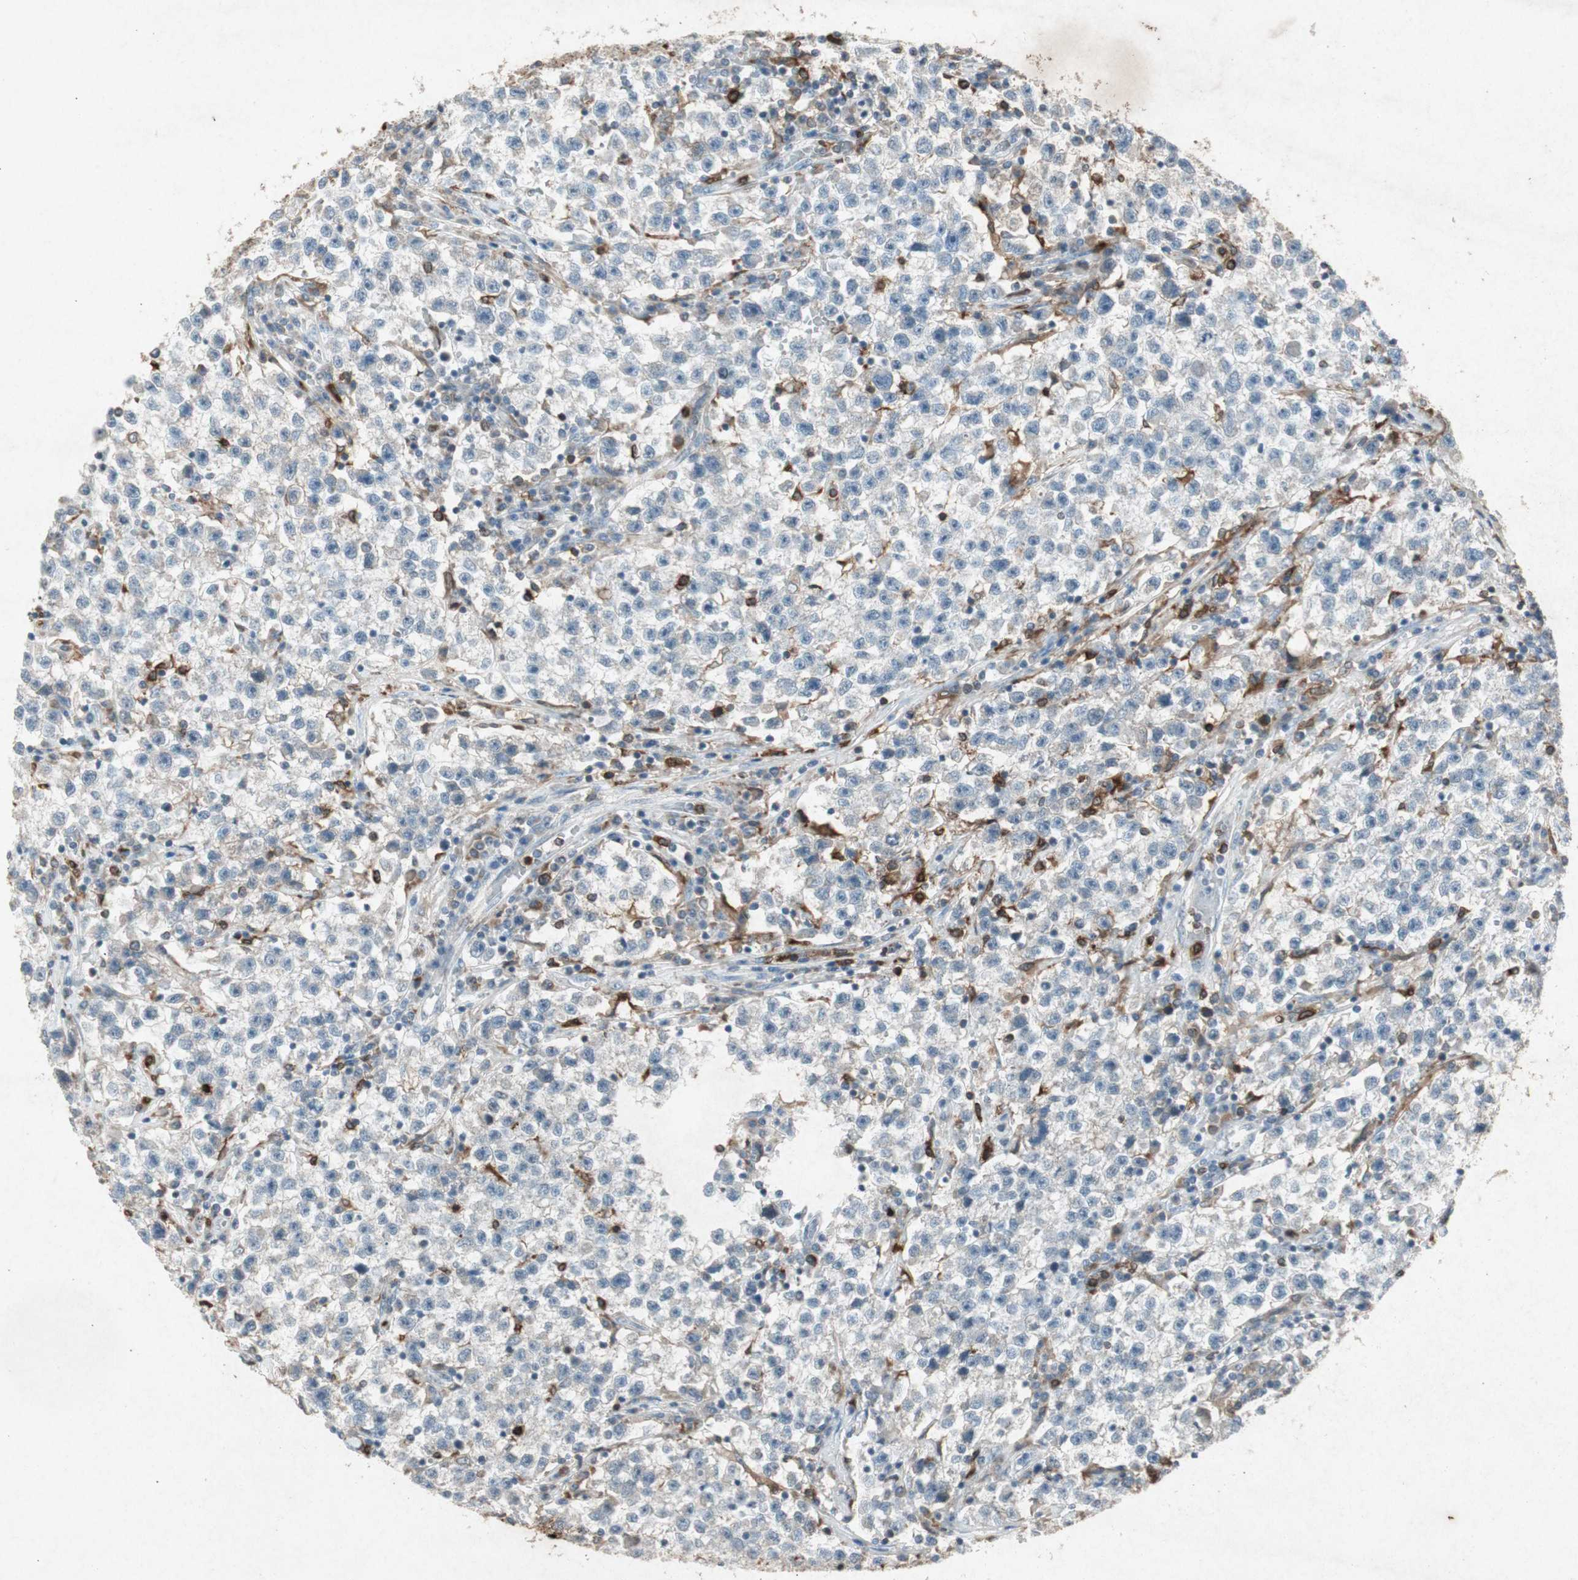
{"staining": {"intensity": "negative", "quantity": "none", "location": "none"}, "tissue": "testis cancer", "cell_type": "Tumor cells", "image_type": "cancer", "snomed": [{"axis": "morphology", "description": "Seminoma, NOS"}, {"axis": "topography", "description": "Testis"}], "caption": "Tumor cells show no significant staining in seminoma (testis). (DAB IHC, high magnification).", "gene": "TYROBP", "patient": {"sex": "male", "age": 22}}